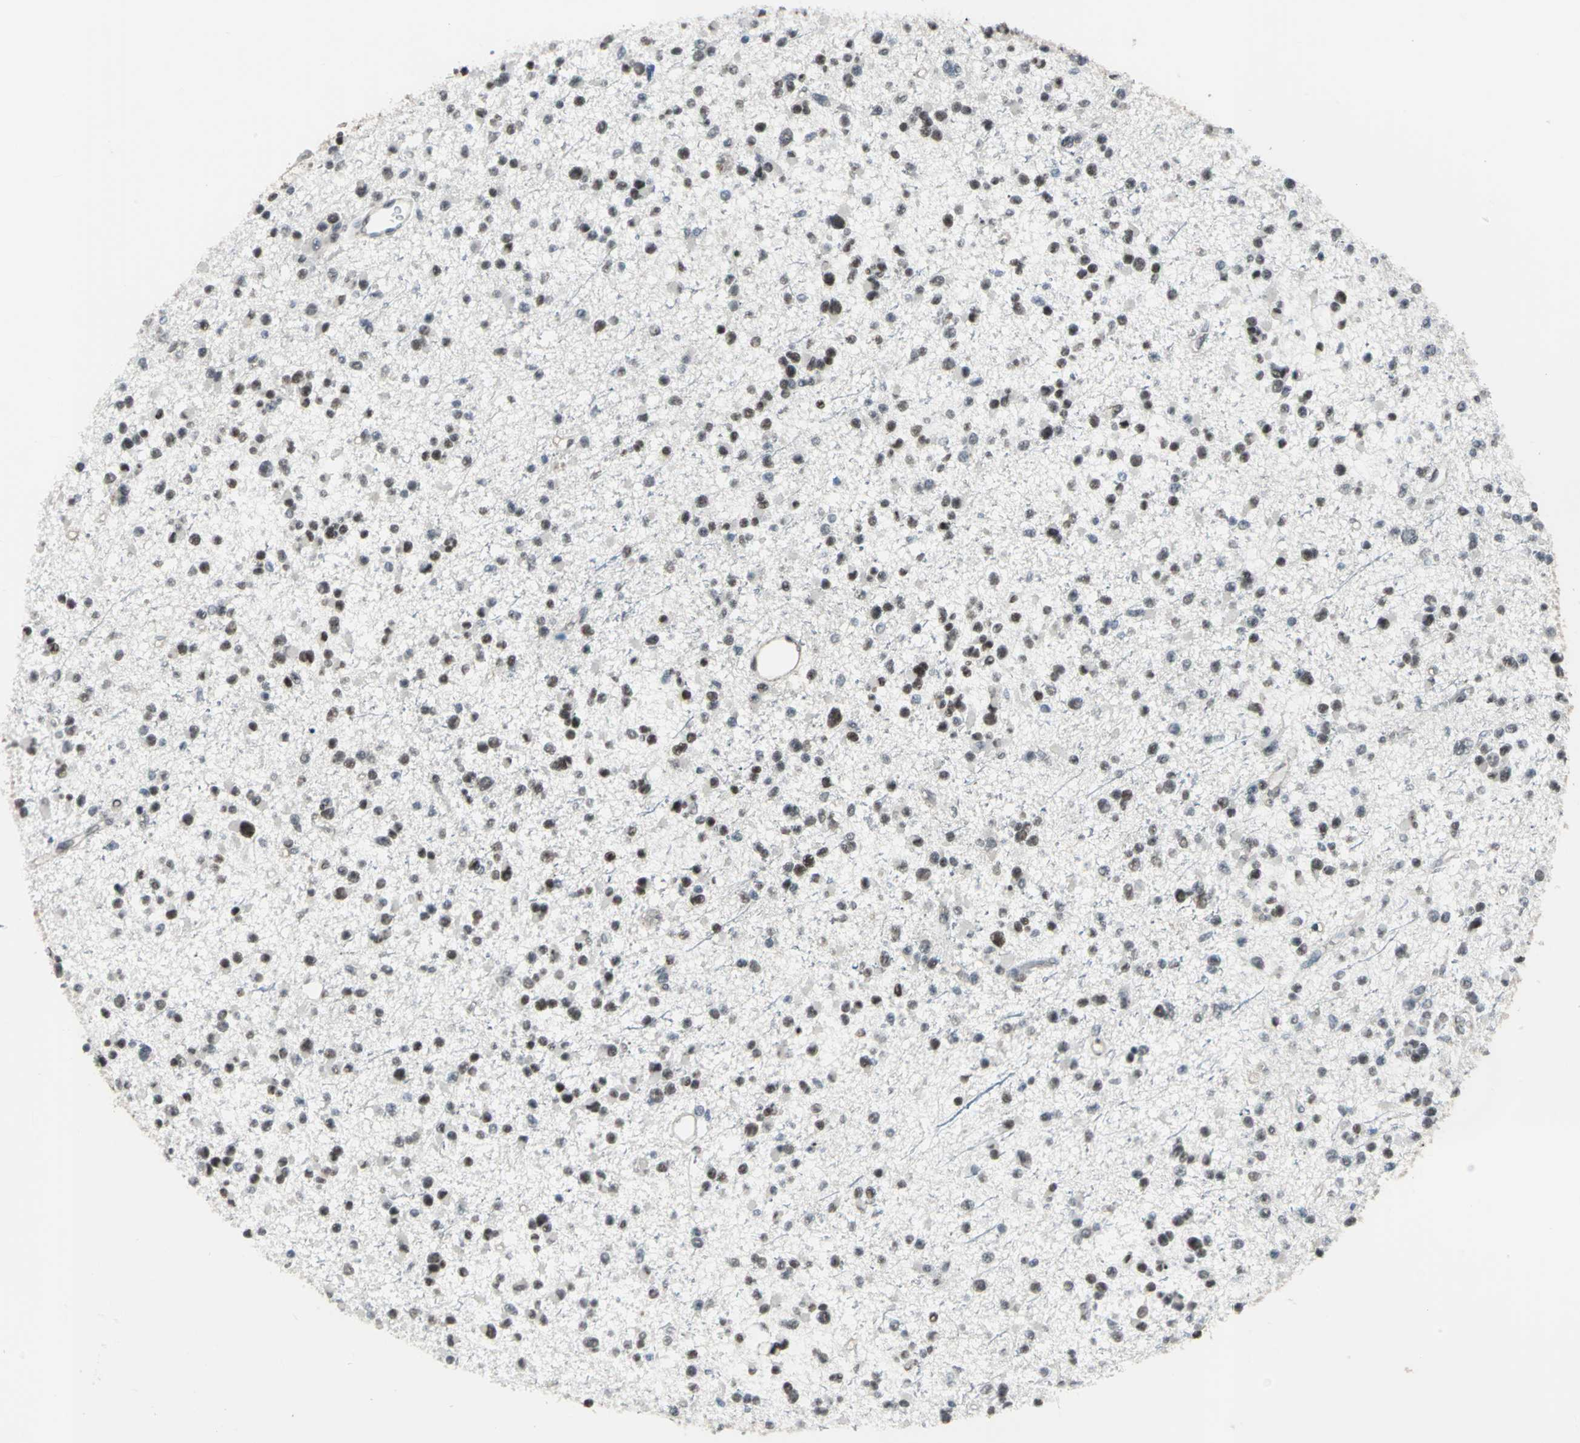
{"staining": {"intensity": "moderate", "quantity": "25%-75%", "location": "nuclear"}, "tissue": "glioma", "cell_type": "Tumor cells", "image_type": "cancer", "snomed": [{"axis": "morphology", "description": "Glioma, malignant, Low grade"}, {"axis": "topography", "description": "Brain"}], "caption": "An immunohistochemistry (IHC) histopathology image of tumor tissue is shown. Protein staining in brown highlights moderate nuclear positivity in glioma within tumor cells.", "gene": "NR2C2", "patient": {"sex": "female", "age": 22}}